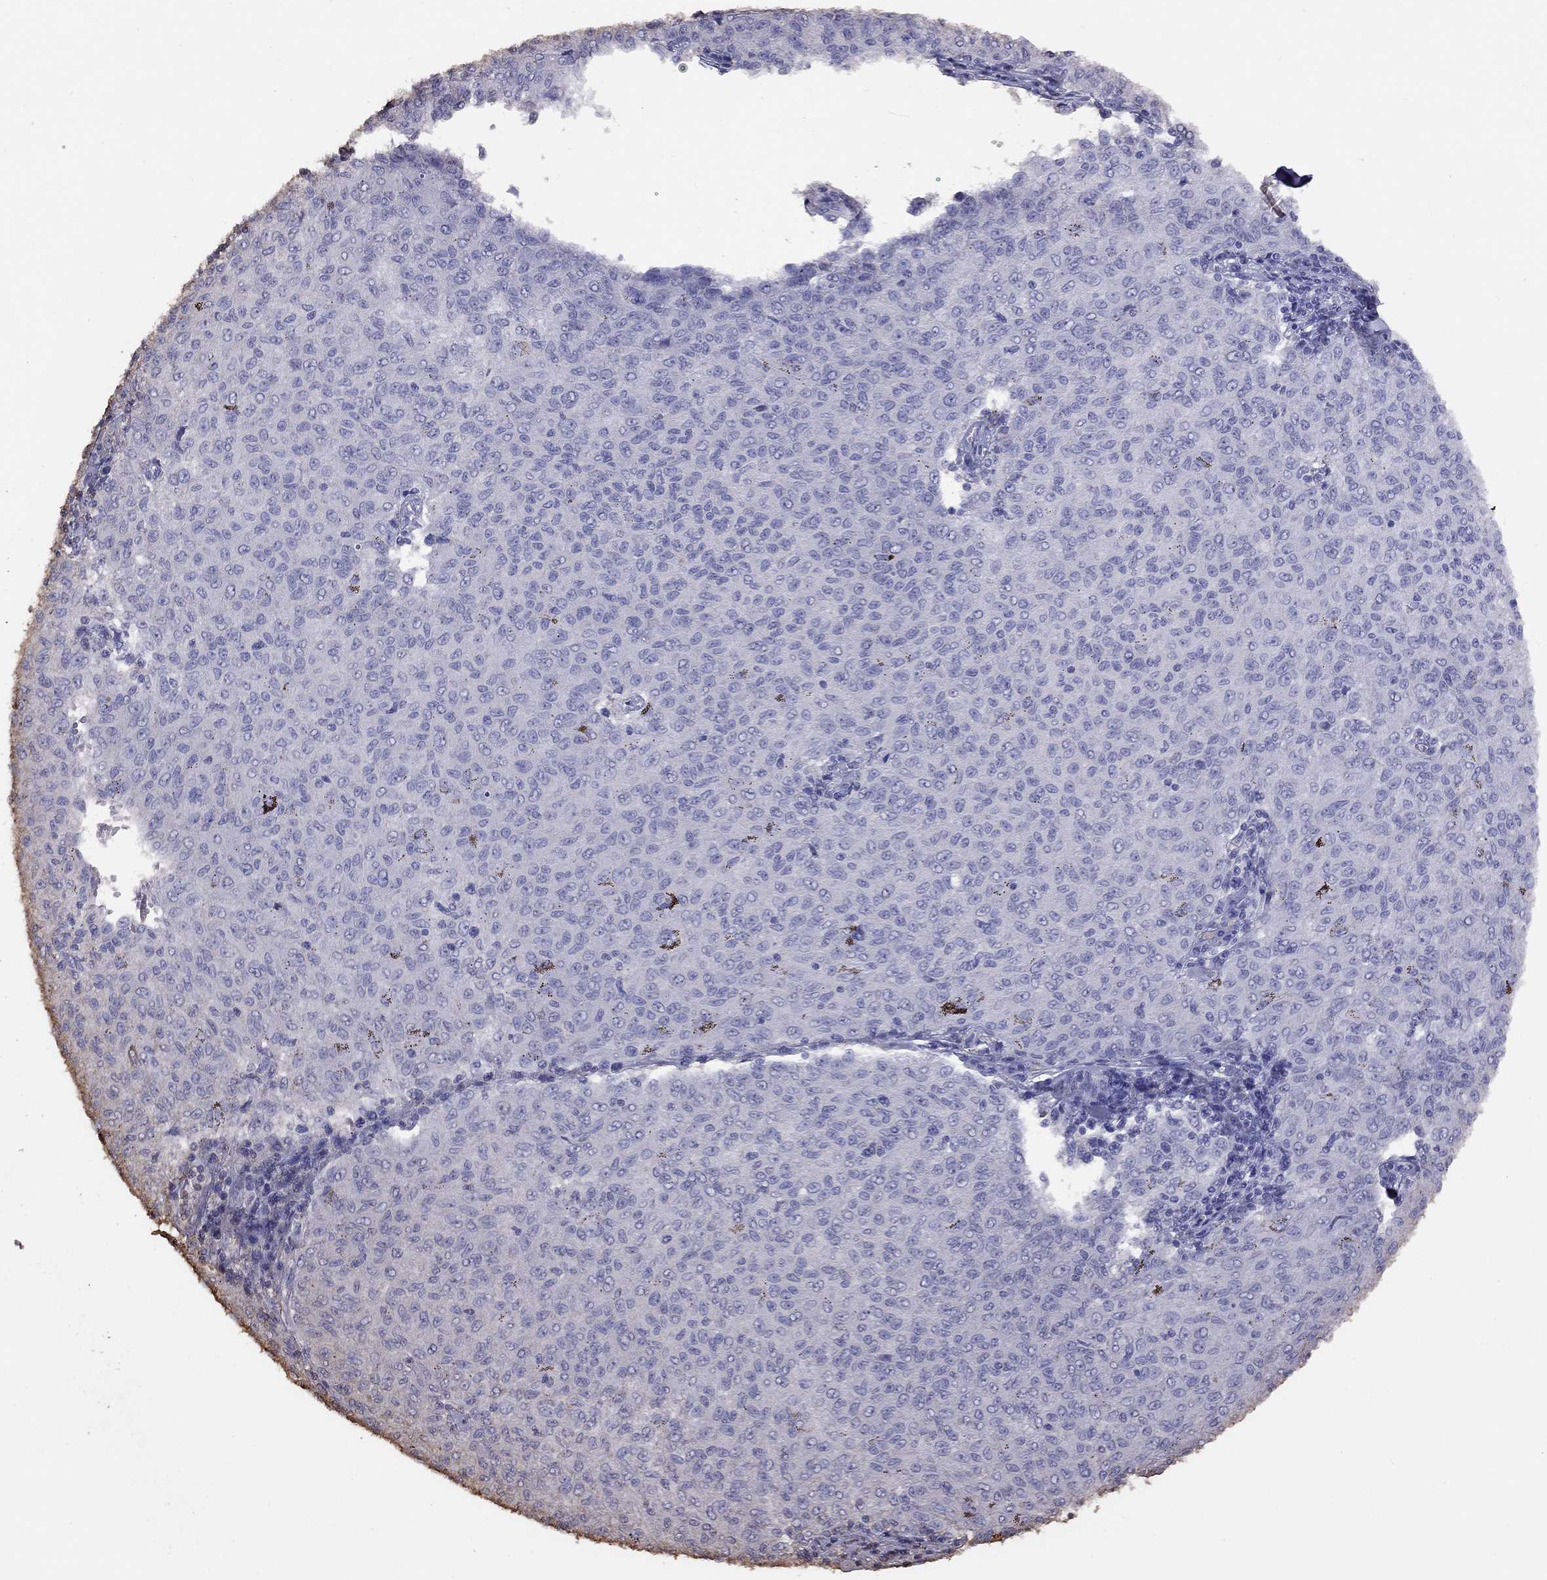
{"staining": {"intensity": "negative", "quantity": "none", "location": "none"}, "tissue": "melanoma", "cell_type": "Tumor cells", "image_type": "cancer", "snomed": [{"axis": "morphology", "description": "Malignant melanoma, NOS"}, {"axis": "topography", "description": "Skin"}], "caption": "Immunohistochemistry (IHC) histopathology image of malignant melanoma stained for a protein (brown), which shows no expression in tumor cells.", "gene": "SUN3", "patient": {"sex": "female", "age": 72}}